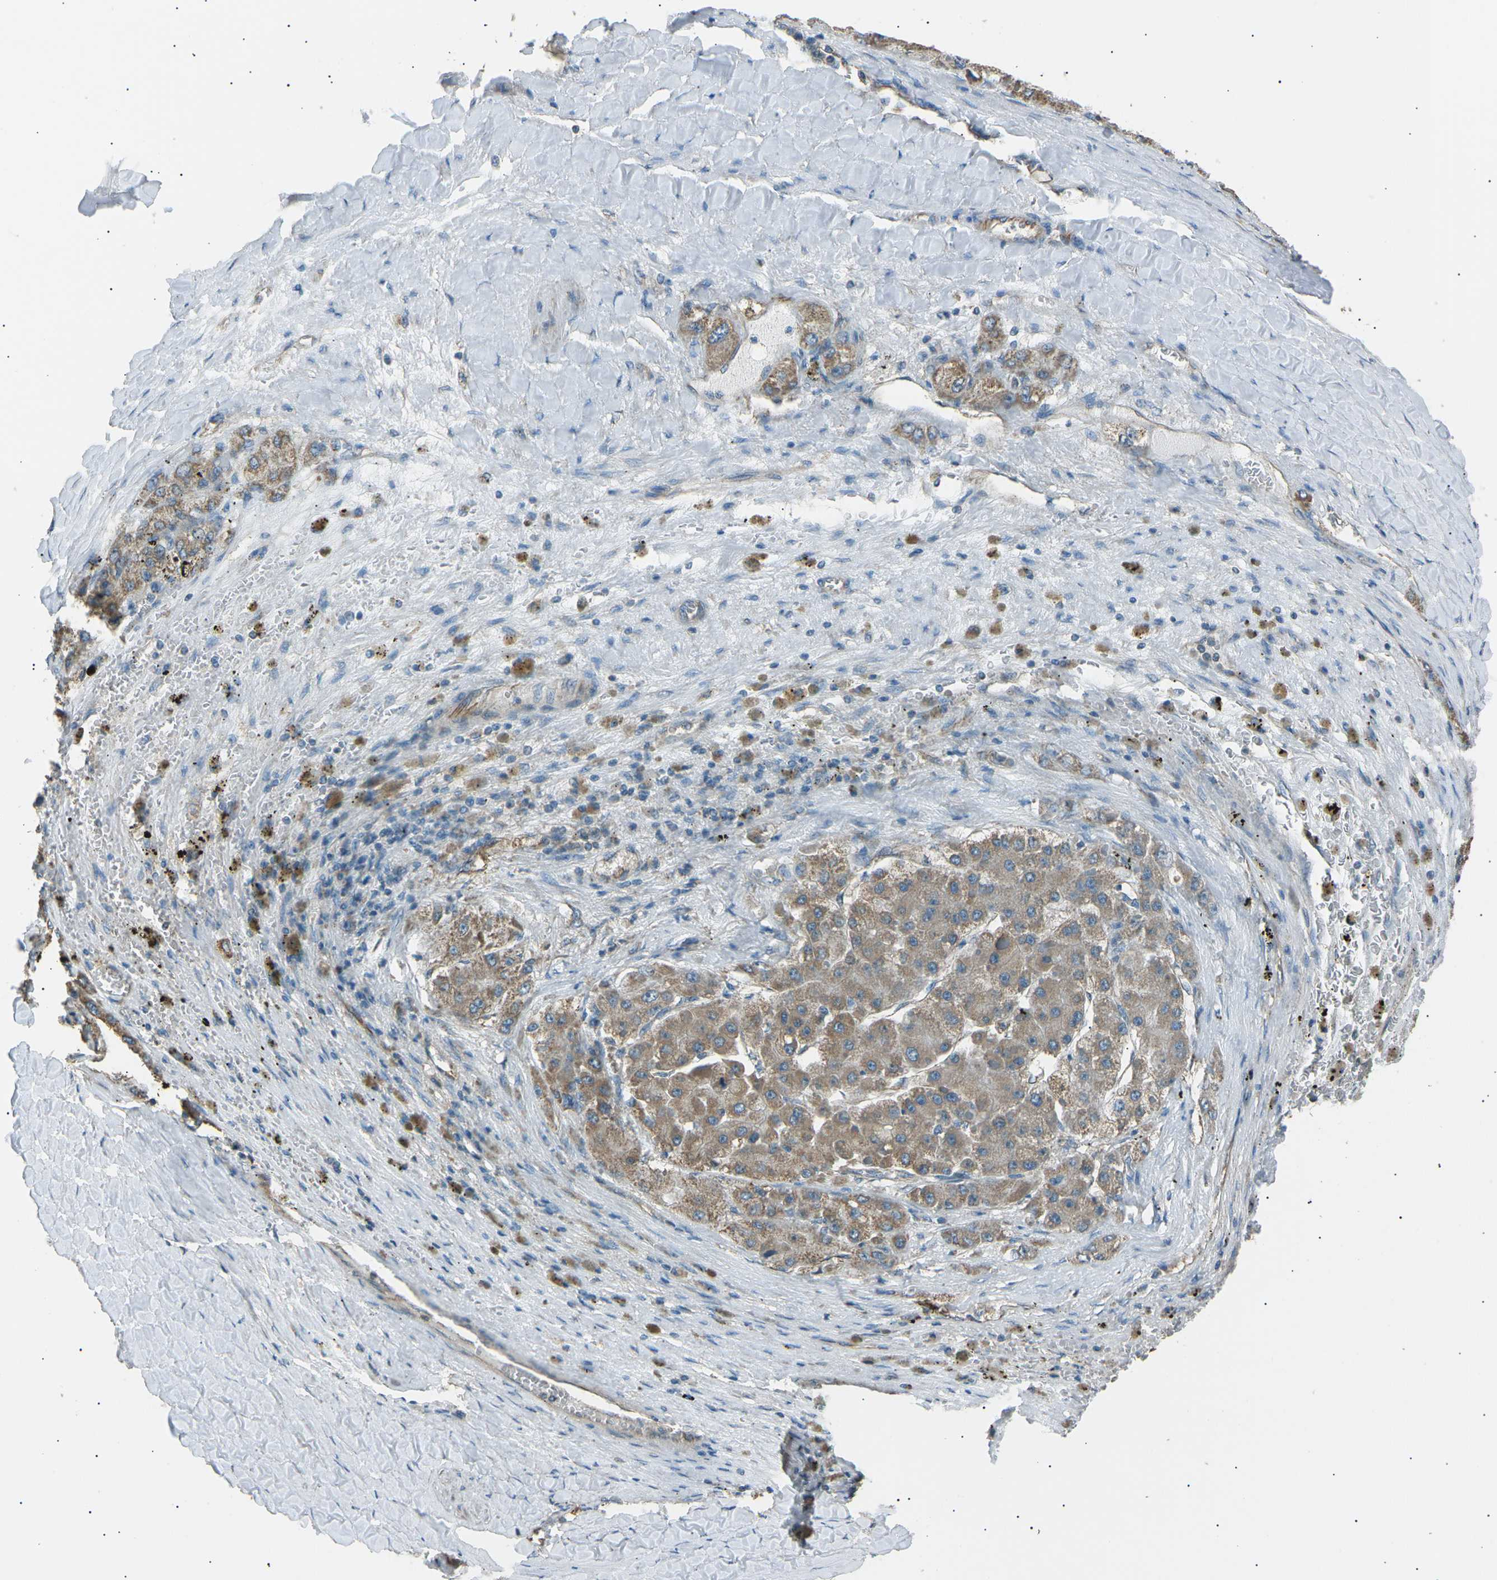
{"staining": {"intensity": "moderate", "quantity": ">75%", "location": "cytoplasmic/membranous"}, "tissue": "liver cancer", "cell_type": "Tumor cells", "image_type": "cancer", "snomed": [{"axis": "morphology", "description": "Carcinoma, Hepatocellular, NOS"}, {"axis": "topography", "description": "Liver"}], "caption": "IHC (DAB (3,3'-diaminobenzidine)) staining of human liver cancer (hepatocellular carcinoma) shows moderate cytoplasmic/membranous protein staining in approximately >75% of tumor cells.", "gene": "SLK", "patient": {"sex": "female", "age": 73}}